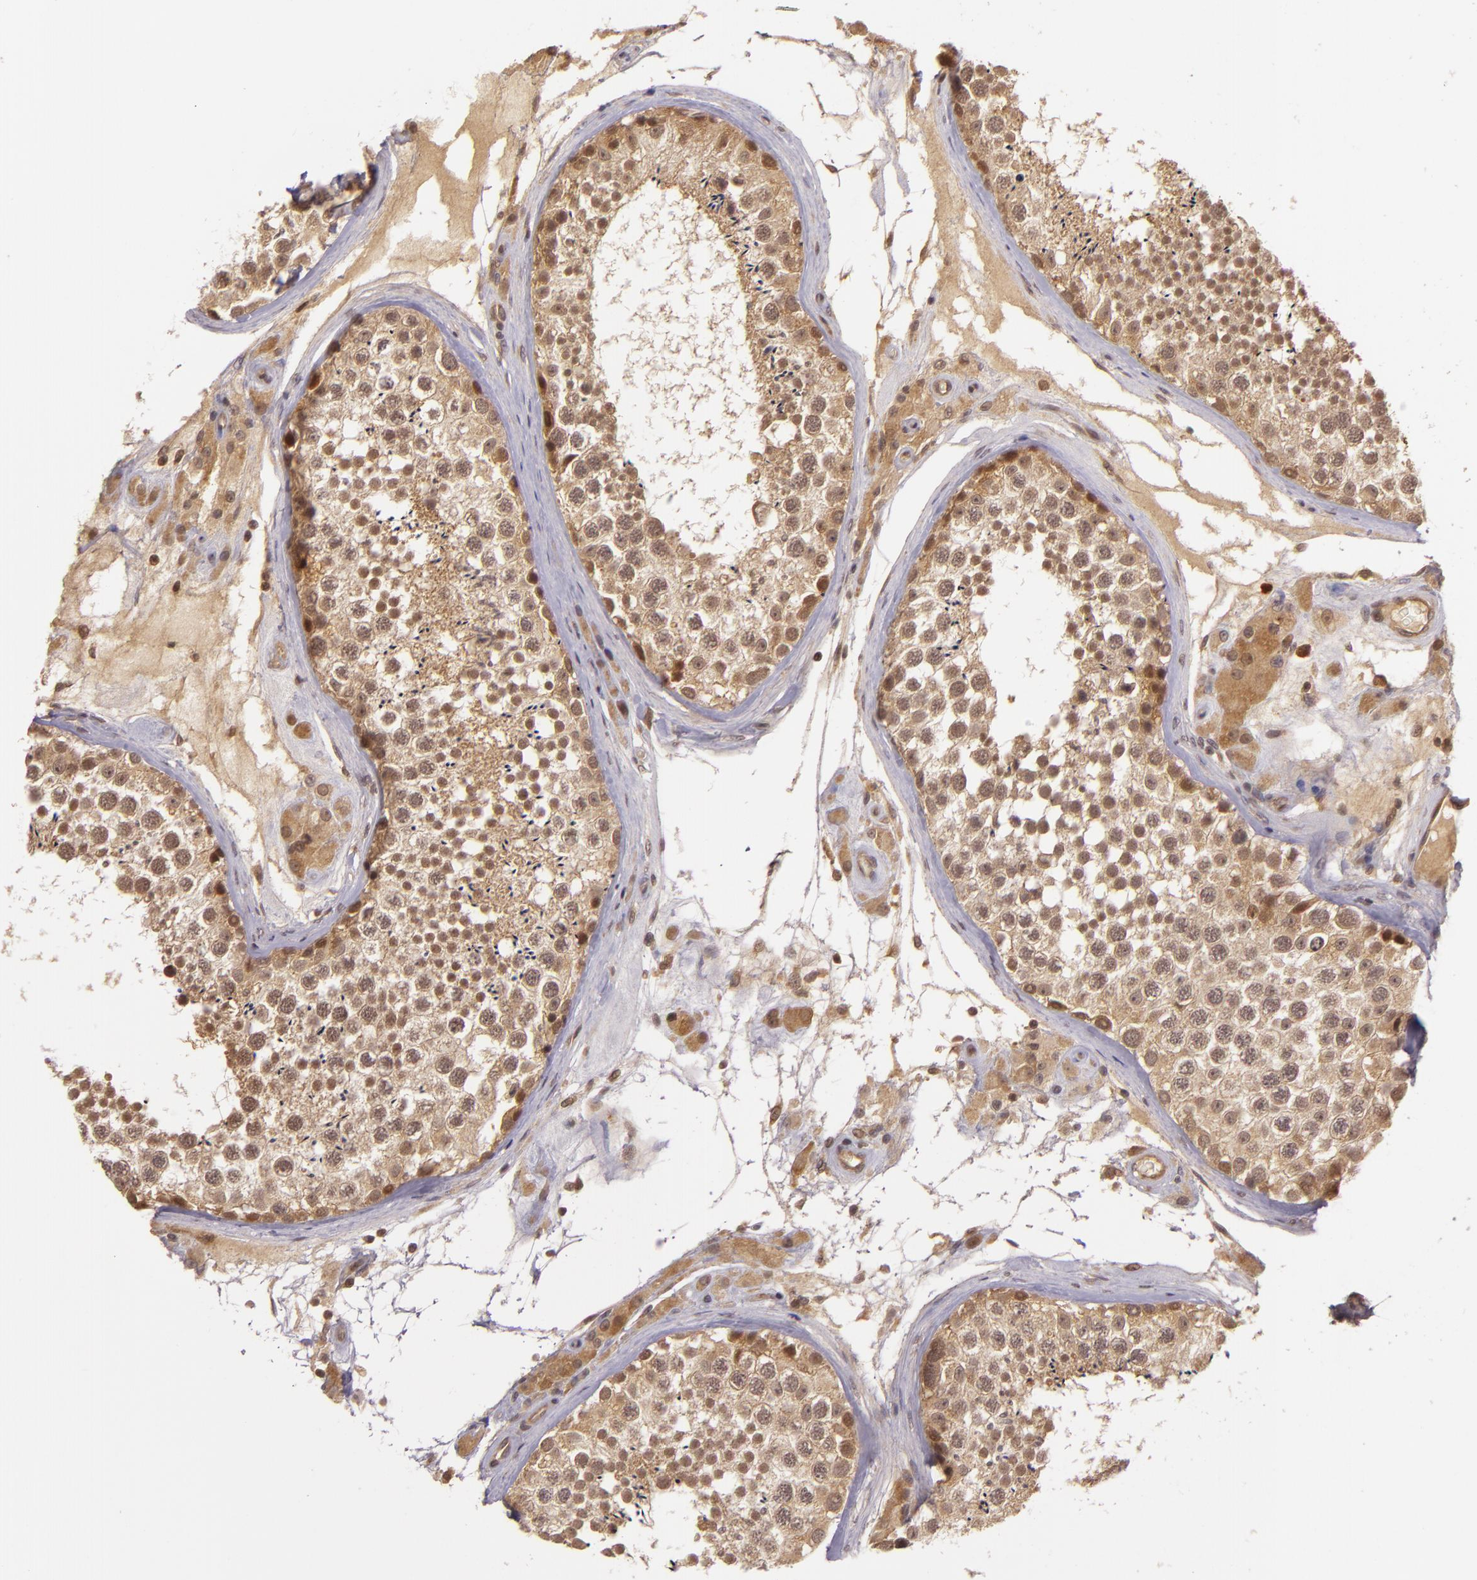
{"staining": {"intensity": "moderate", "quantity": ">75%", "location": "cytoplasmic/membranous,nuclear"}, "tissue": "testis", "cell_type": "Cells in seminiferous ducts", "image_type": "normal", "snomed": [{"axis": "morphology", "description": "Normal tissue, NOS"}, {"axis": "topography", "description": "Testis"}], "caption": "Immunohistochemical staining of unremarkable human testis shows medium levels of moderate cytoplasmic/membranous,nuclear expression in approximately >75% of cells in seminiferous ducts. (IHC, brightfield microscopy, high magnification).", "gene": "TXNRD2", "patient": {"sex": "male", "age": 46}}